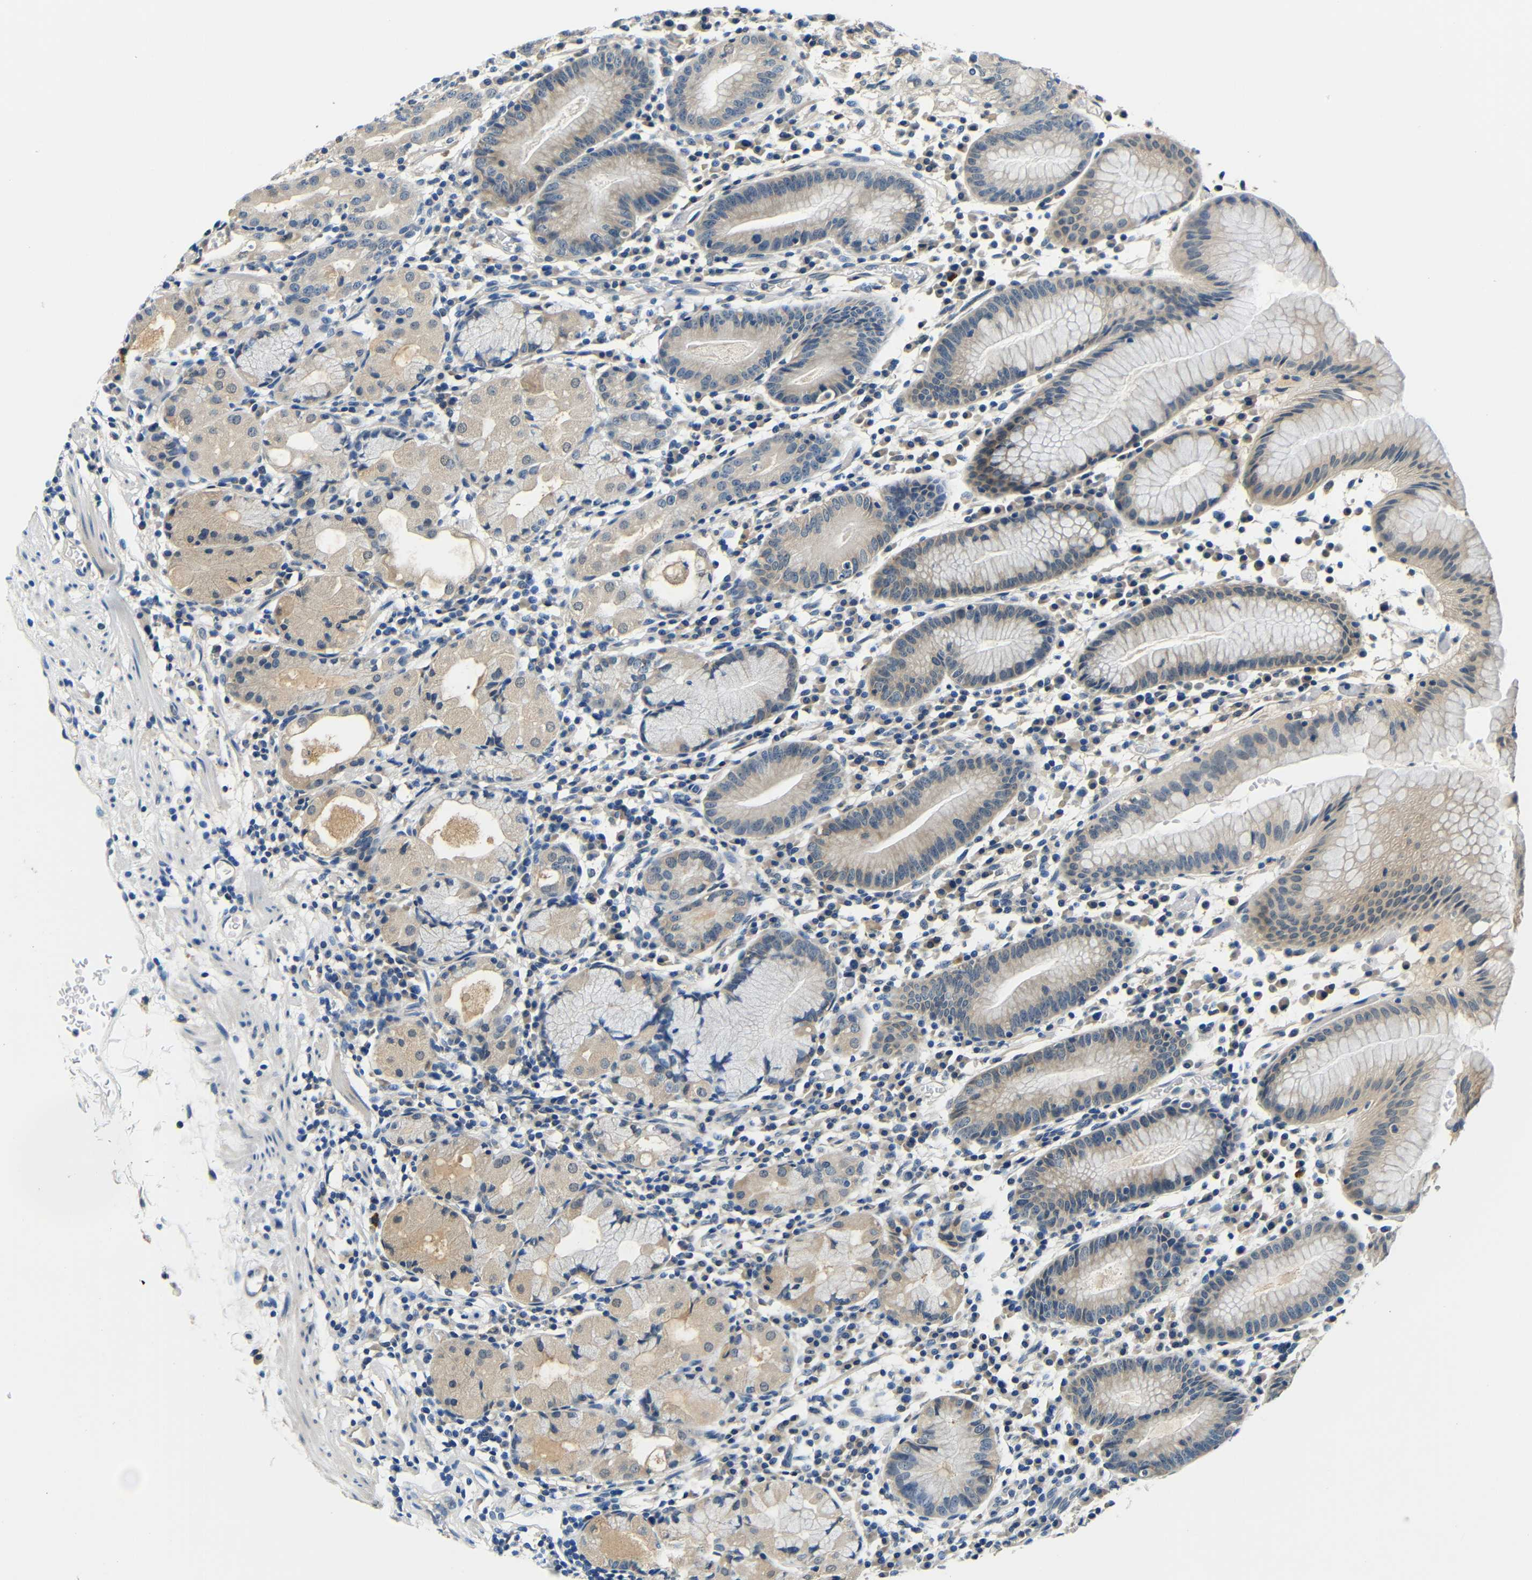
{"staining": {"intensity": "weak", "quantity": "25%-75%", "location": "cytoplasmic/membranous"}, "tissue": "stomach", "cell_type": "Glandular cells", "image_type": "normal", "snomed": [{"axis": "morphology", "description": "Normal tissue, NOS"}, {"axis": "topography", "description": "Stomach"}, {"axis": "topography", "description": "Stomach, lower"}], "caption": "Weak cytoplasmic/membranous protein staining is seen in about 25%-75% of glandular cells in stomach. (IHC, brightfield microscopy, high magnification).", "gene": "ADAP1", "patient": {"sex": "female", "age": 75}}